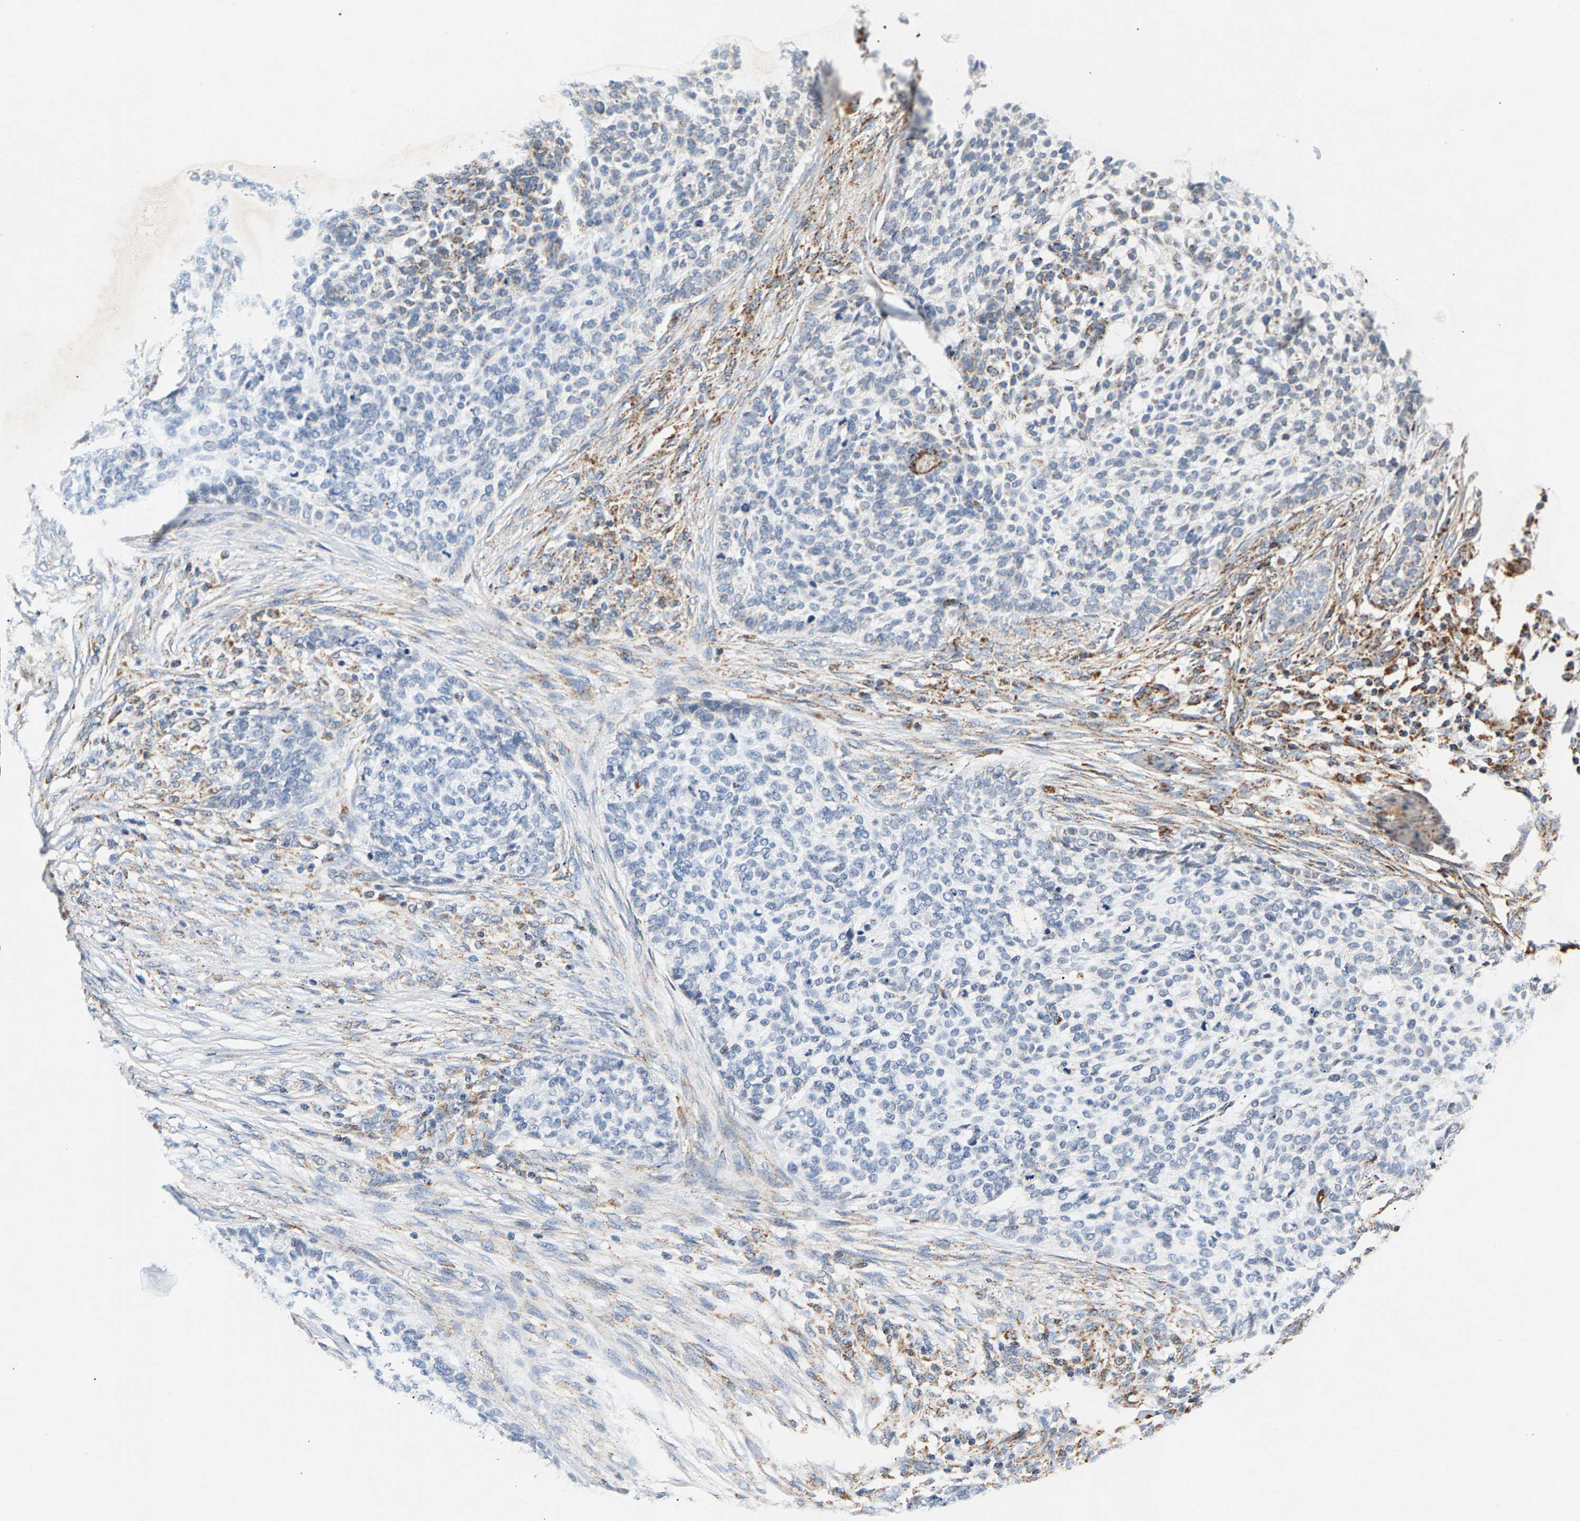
{"staining": {"intensity": "weak", "quantity": "<25%", "location": "cytoplasmic/membranous"}, "tissue": "skin cancer", "cell_type": "Tumor cells", "image_type": "cancer", "snomed": [{"axis": "morphology", "description": "Basal cell carcinoma"}, {"axis": "topography", "description": "Skin"}], "caption": "Immunohistochemical staining of basal cell carcinoma (skin) demonstrates no significant expression in tumor cells.", "gene": "PDE1A", "patient": {"sex": "female", "age": 64}}